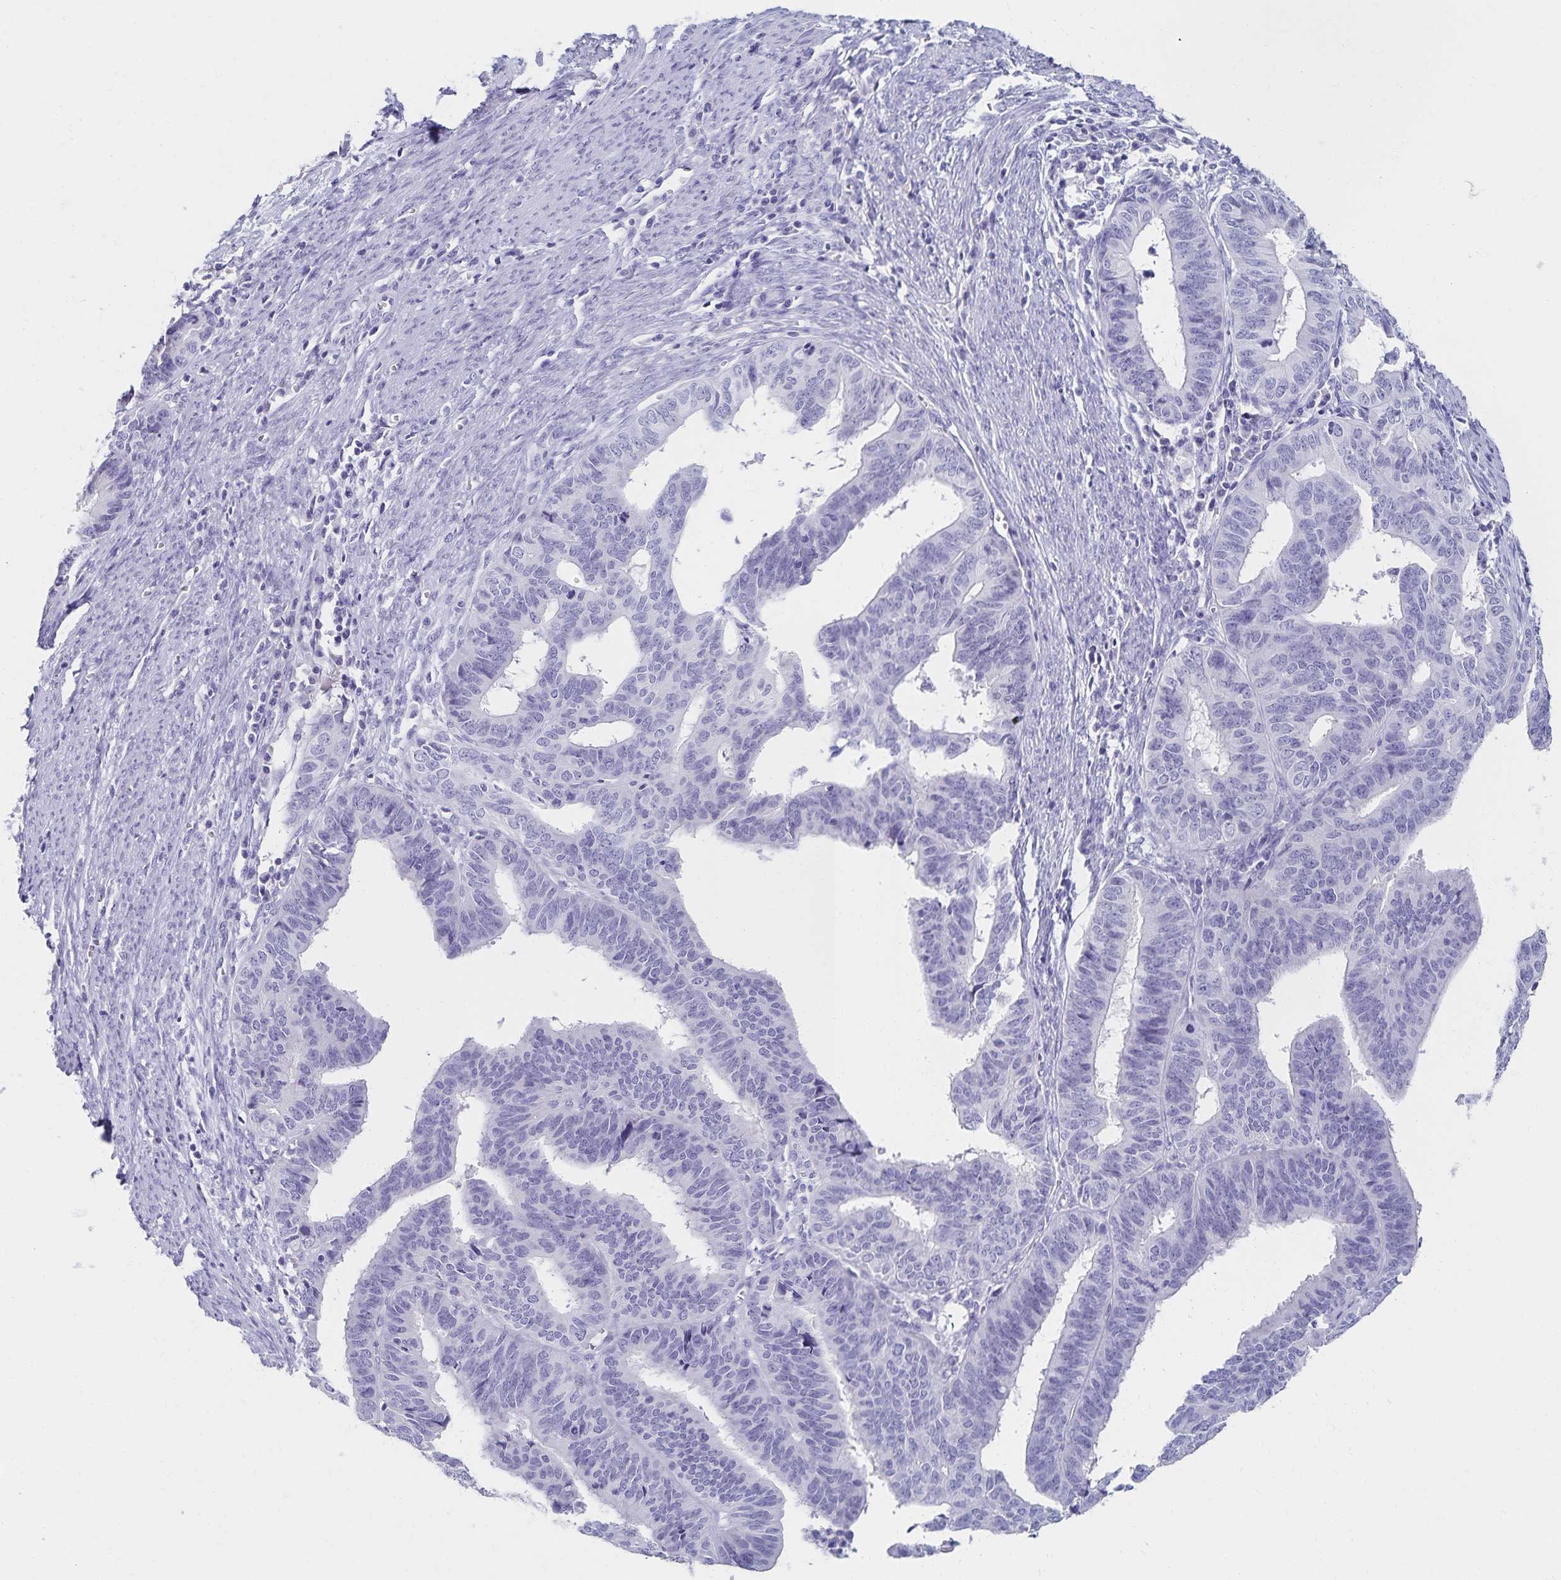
{"staining": {"intensity": "negative", "quantity": "none", "location": "none"}, "tissue": "endometrial cancer", "cell_type": "Tumor cells", "image_type": "cancer", "snomed": [{"axis": "morphology", "description": "Adenocarcinoma, NOS"}, {"axis": "topography", "description": "Endometrium"}], "caption": "The histopathology image exhibits no staining of tumor cells in endometrial cancer (adenocarcinoma).", "gene": "C2orf50", "patient": {"sex": "female", "age": 65}}